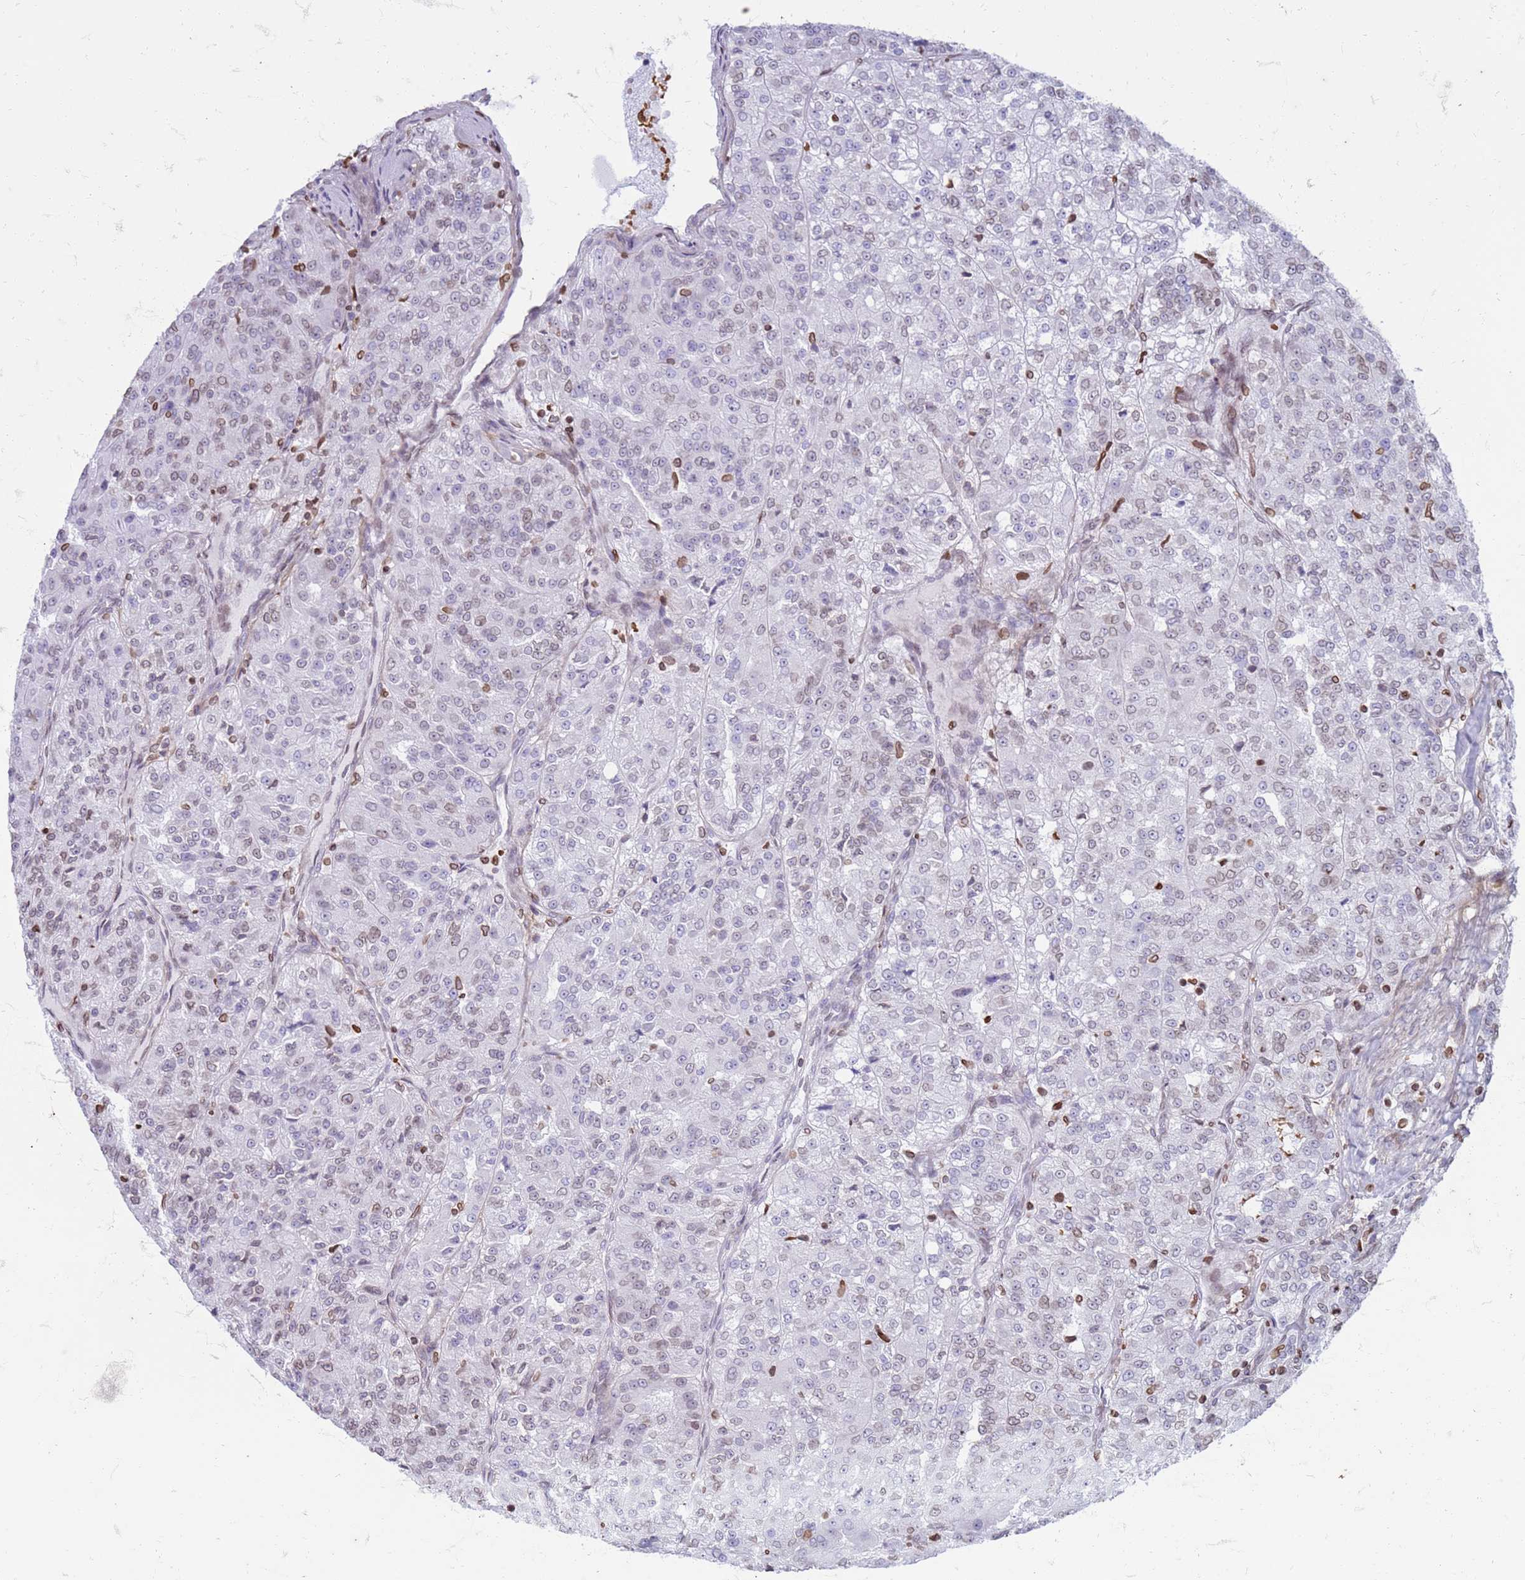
{"staining": {"intensity": "weak", "quantity": "<25%", "location": "cytoplasmic/membranous,nuclear"}, "tissue": "renal cancer", "cell_type": "Tumor cells", "image_type": "cancer", "snomed": [{"axis": "morphology", "description": "Adenocarcinoma, NOS"}, {"axis": "topography", "description": "Kidney"}], "caption": "Immunohistochemistry (IHC) of adenocarcinoma (renal) demonstrates no expression in tumor cells.", "gene": "METTL25B", "patient": {"sex": "female", "age": 63}}